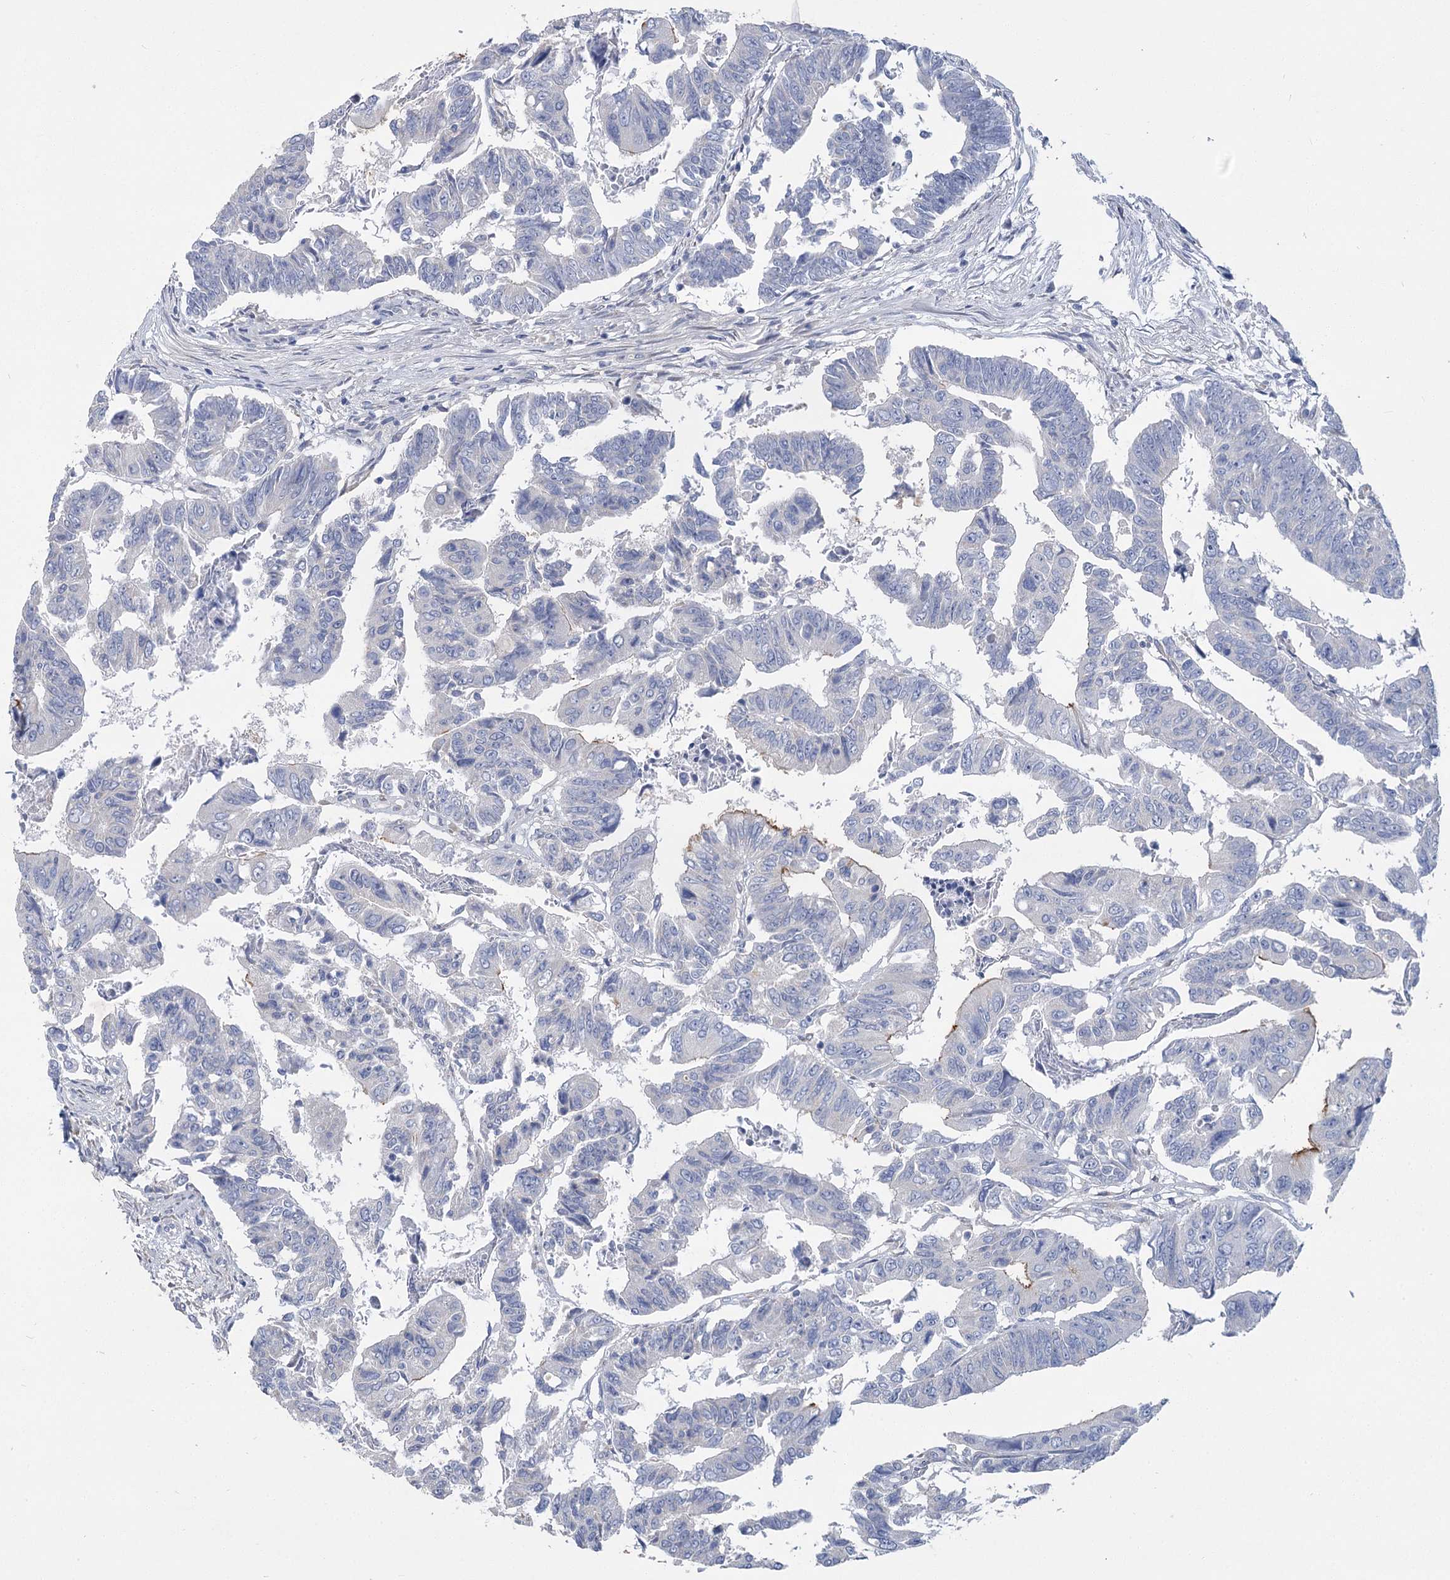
{"staining": {"intensity": "moderate", "quantity": "<25%", "location": "cytoplasmic/membranous"}, "tissue": "colorectal cancer", "cell_type": "Tumor cells", "image_type": "cancer", "snomed": [{"axis": "morphology", "description": "Adenocarcinoma, NOS"}, {"axis": "topography", "description": "Rectum"}], "caption": "This is an image of IHC staining of colorectal cancer (adenocarcinoma), which shows moderate staining in the cytoplasmic/membranous of tumor cells.", "gene": "SLC9A3", "patient": {"sex": "female", "age": 65}}